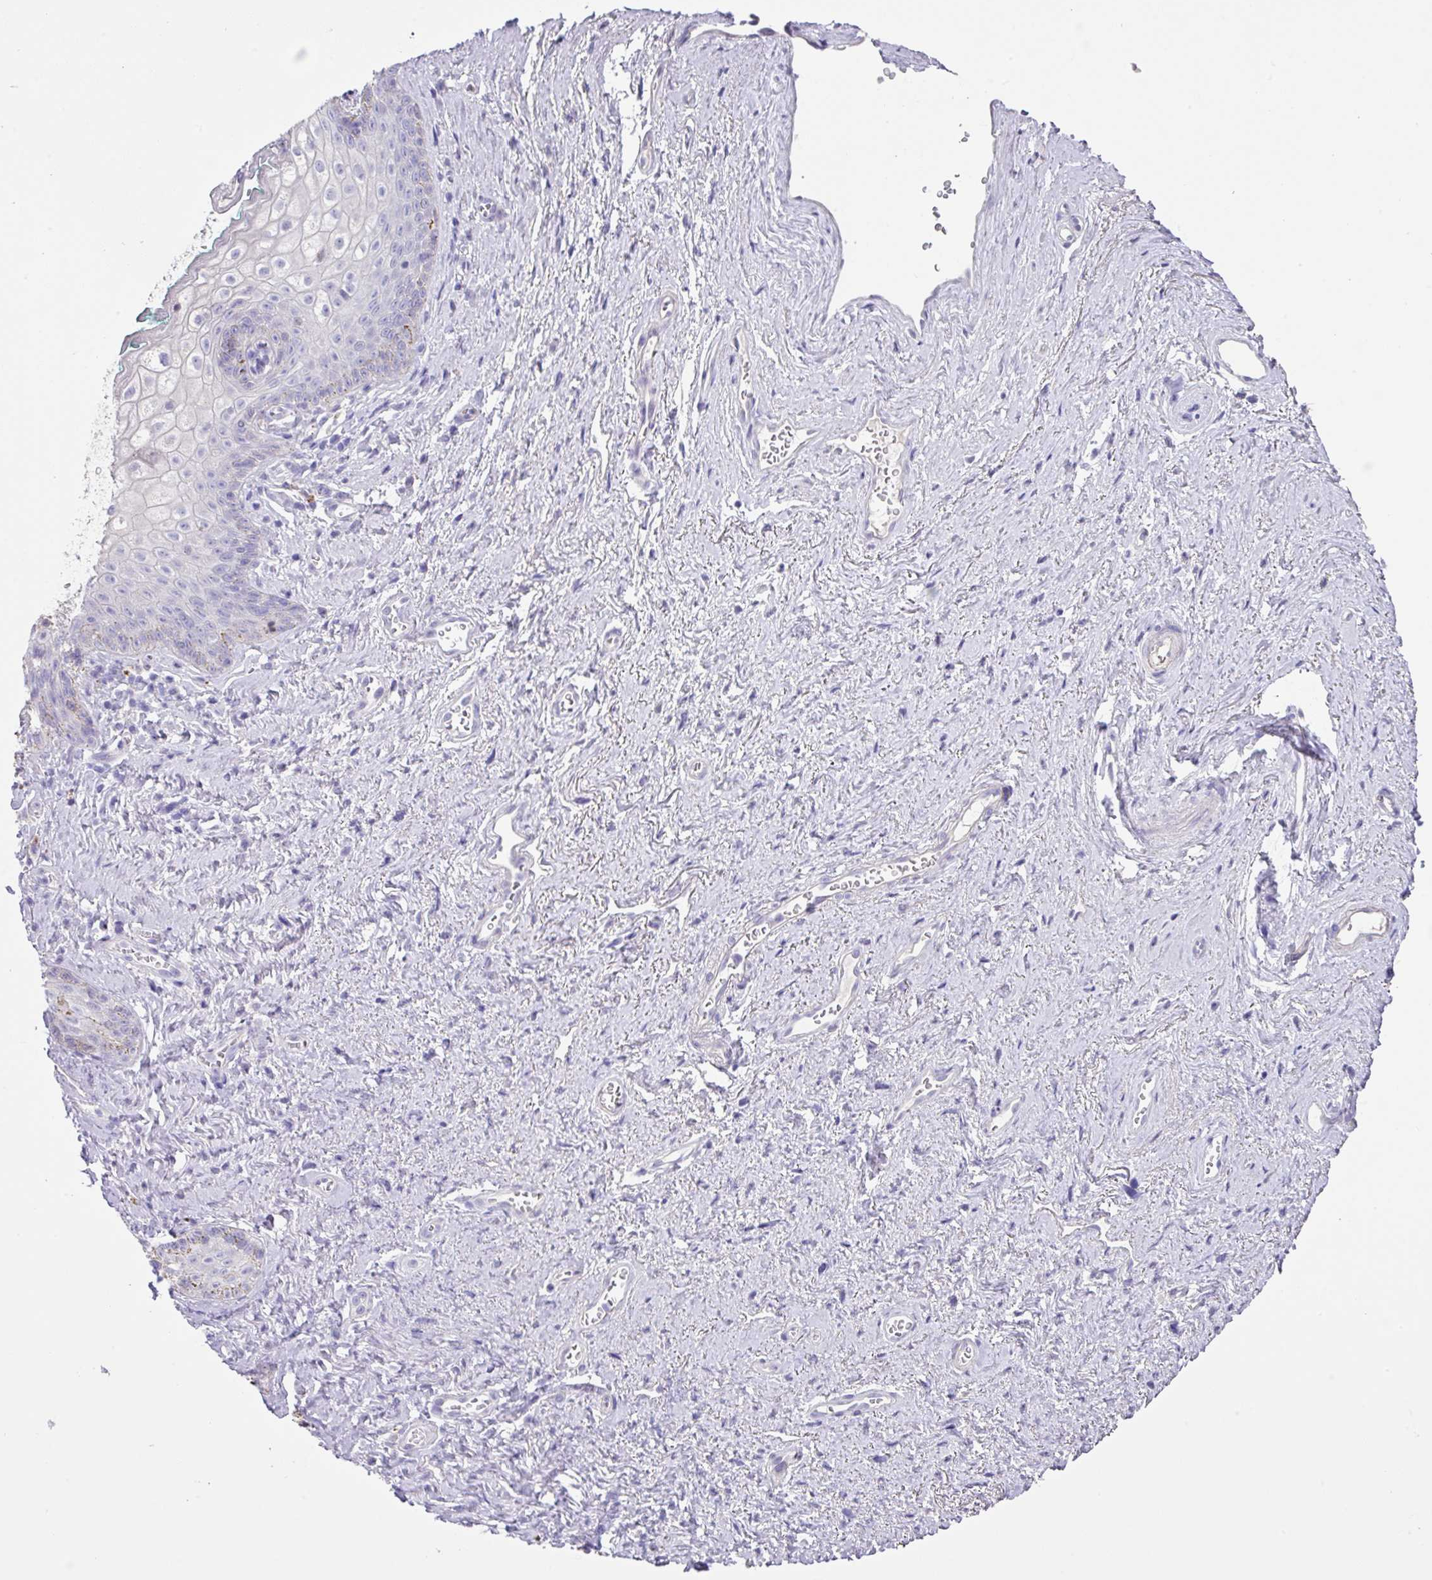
{"staining": {"intensity": "negative", "quantity": "none", "location": "none"}, "tissue": "vagina", "cell_type": "Squamous epithelial cells", "image_type": "normal", "snomed": [{"axis": "morphology", "description": "Normal tissue, NOS"}, {"axis": "topography", "description": "Vulva"}, {"axis": "topography", "description": "Vagina"}, {"axis": "topography", "description": "Peripheral nerve tissue"}], "caption": "Squamous epithelial cells show no significant positivity in benign vagina. Brightfield microscopy of immunohistochemistry stained with DAB (3,3'-diaminobenzidine) (brown) and hematoxylin (blue), captured at high magnification.", "gene": "ZG16", "patient": {"sex": "female", "age": 66}}